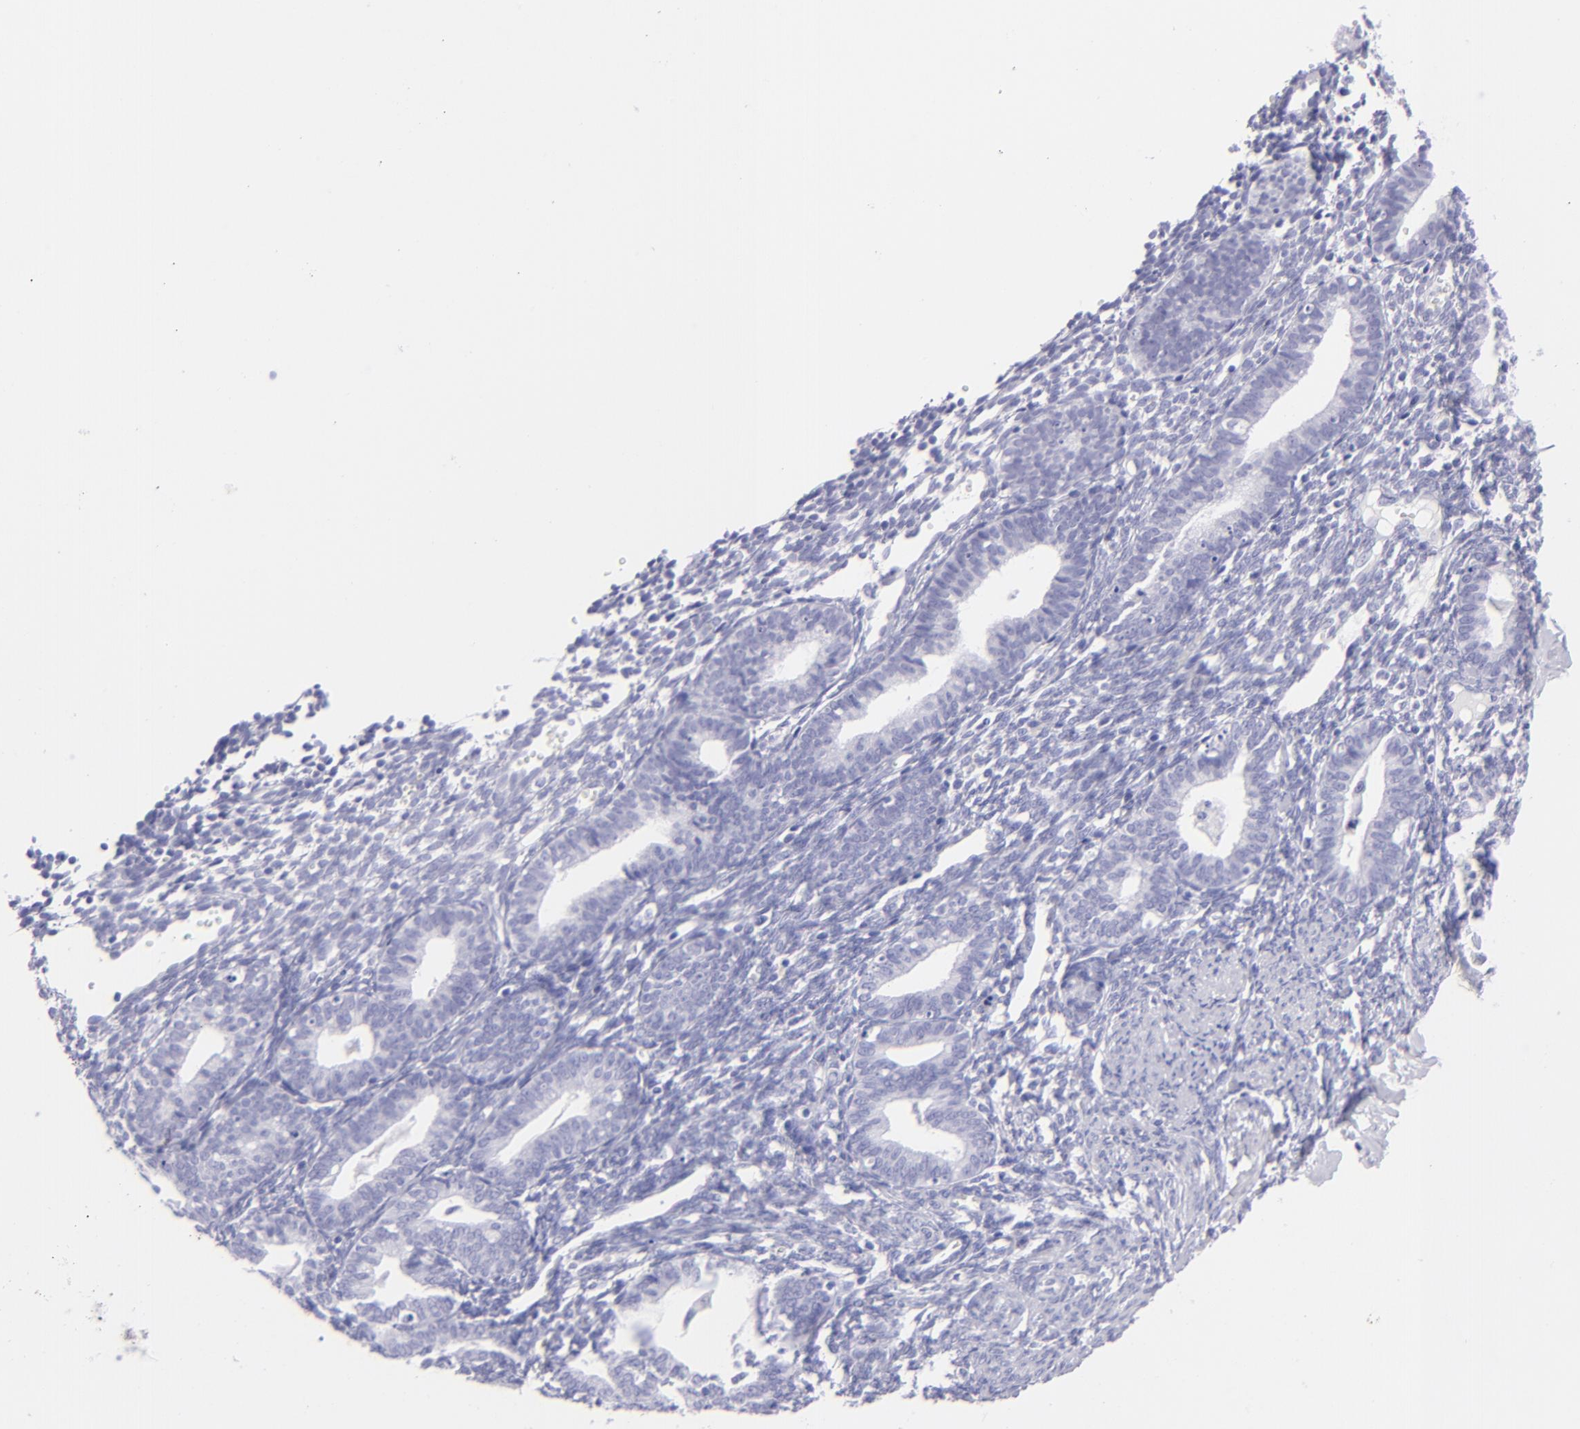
{"staining": {"intensity": "negative", "quantity": "none", "location": "none"}, "tissue": "endometrium", "cell_type": "Cells in endometrial stroma", "image_type": "normal", "snomed": [{"axis": "morphology", "description": "Normal tissue, NOS"}, {"axis": "topography", "description": "Endometrium"}], "caption": "Human endometrium stained for a protein using immunohistochemistry (IHC) demonstrates no staining in cells in endometrial stroma.", "gene": "SLC1A3", "patient": {"sex": "female", "age": 61}}